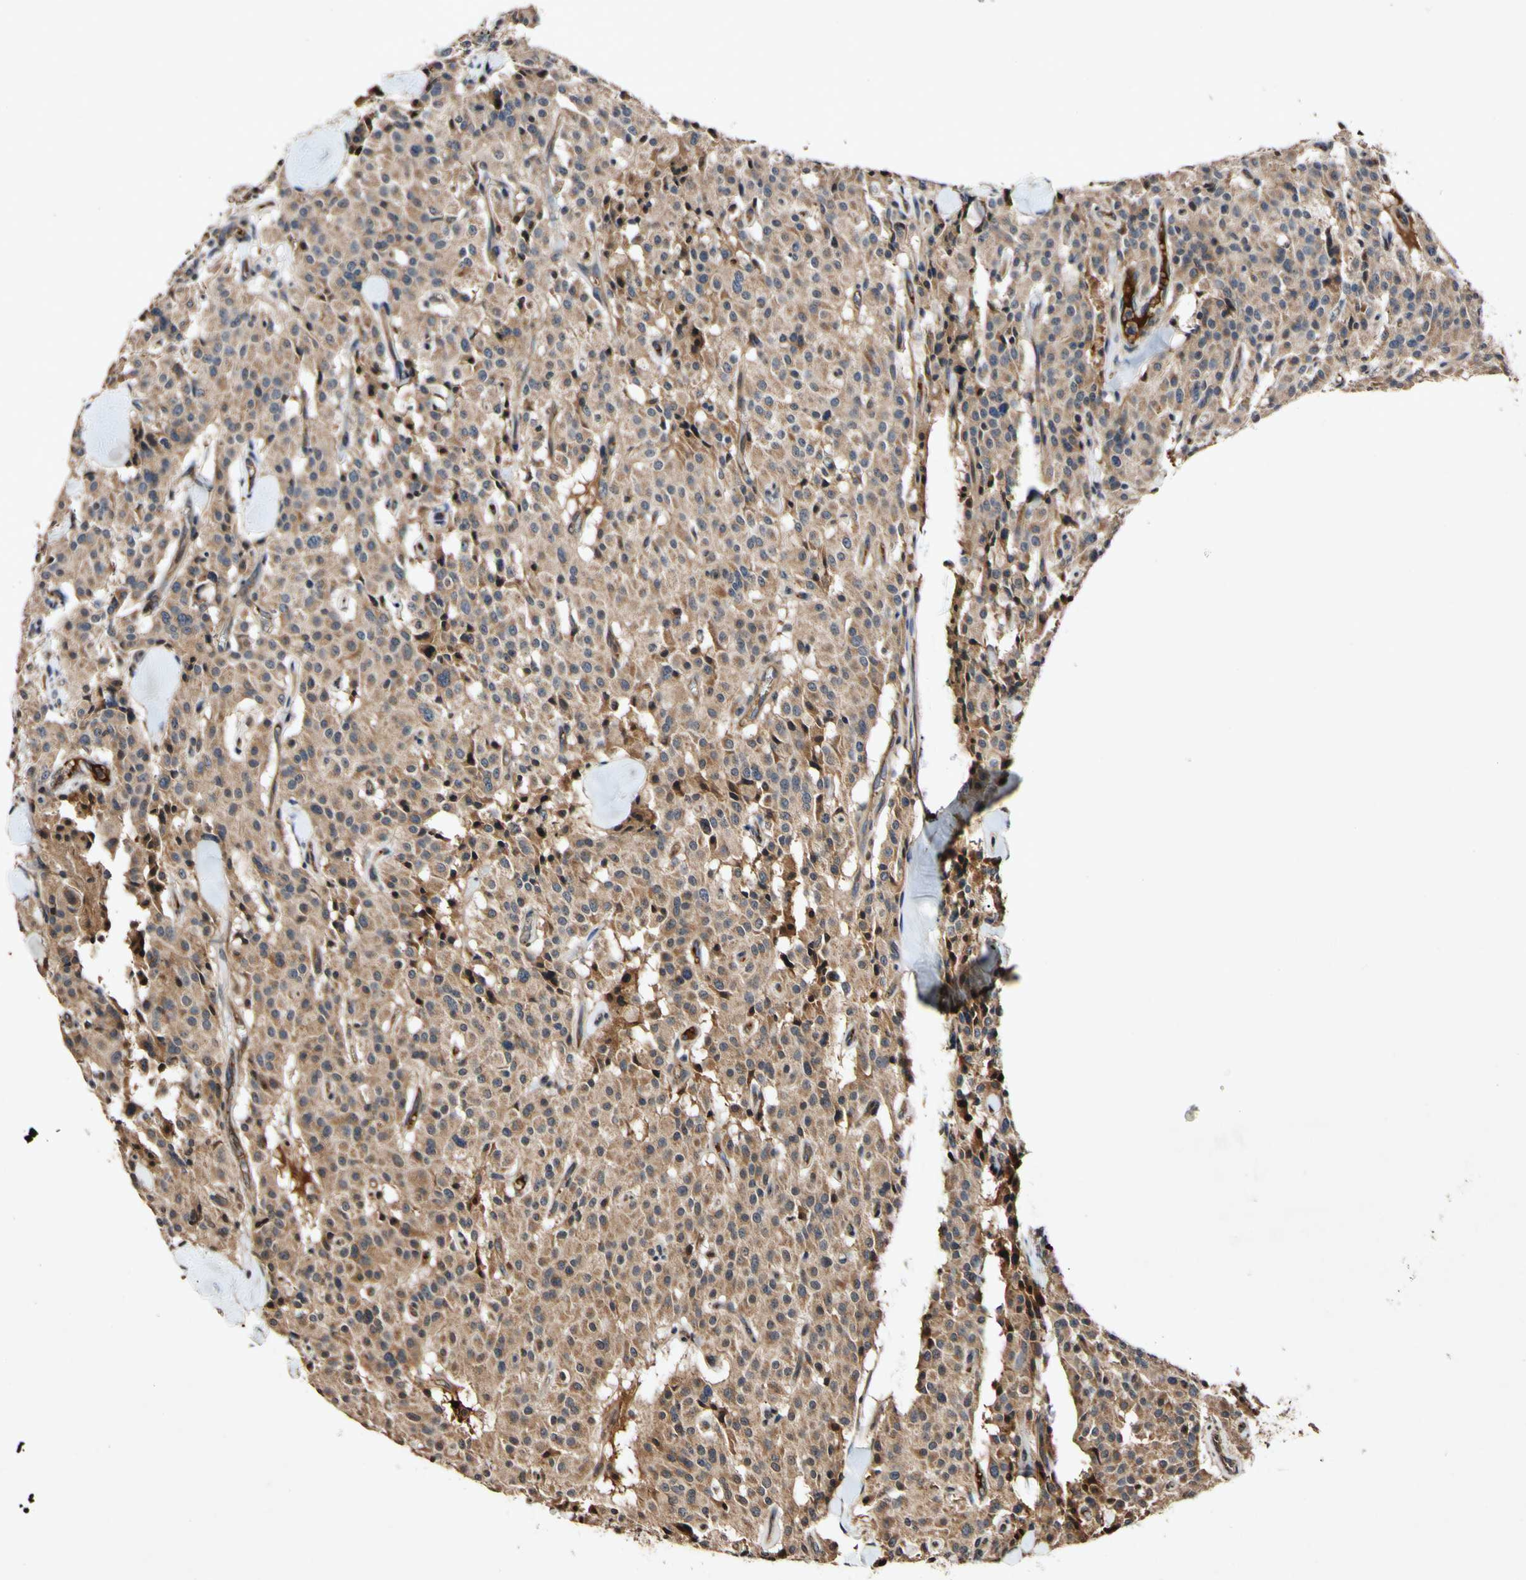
{"staining": {"intensity": "moderate", "quantity": ">75%", "location": "cytoplasmic/membranous"}, "tissue": "carcinoid", "cell_type": "Tumor cells", "image_type": "cancer", "snomed": [{"axis": "morphology", "description": "Carcinoid, malignant, NOS"}, {"axis": "topography", "description": "Lung"}], "caption": "High-magnification brightfield microscopy of carcinoid stained with DAB (3,3'-diaminobenzidine) (brown) and counterstained with hematoxylin (blue). tumor cells exhibit moderate cytoplasmic/membranous expression is identified in about>75% of cells. (Brightfield microscopy of DAB IHC at high magnification).", "gene": "PLAT", "patient": {"sex": "male", "age": 30}}